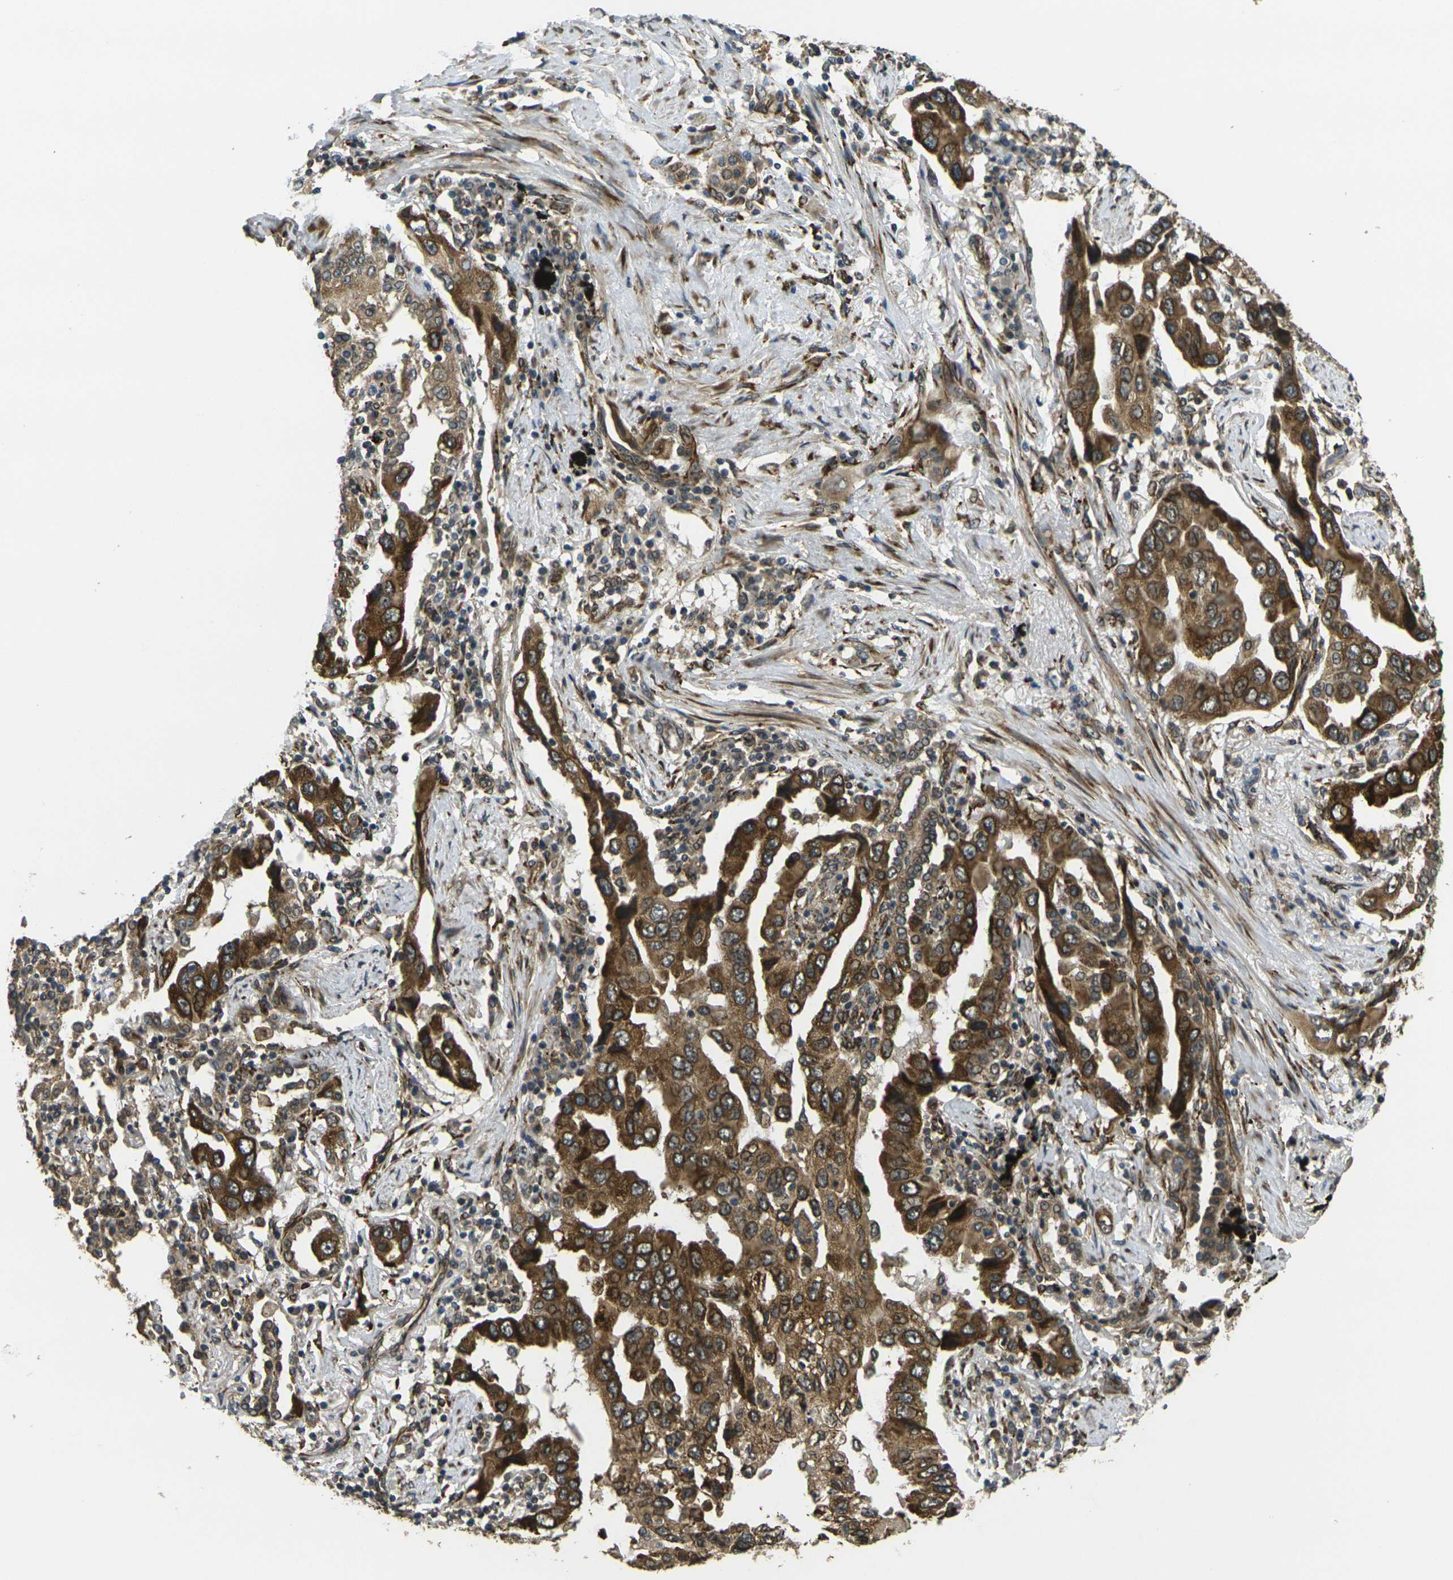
{"staining": {"intensity": "strong", "quantity": ">75%", "location": "cytoplasmic/membranous"}, "tissue": "lung cancer", "cell_type": "Tumor cells", "image_type": "cancer", "snomed": [{"axis": "morphology", "description": "Adenocarcinoma, NOS"}, {"axis": "topography", "description": "Lung"}], "caption": "Human lung cancer (adenocarcinoma) stained for a protein (brown) displays strong cytoplasmic/membranous positive expression in approximately >75% of tumor cells.", "gene": "FUT11", "patient": {"sex": "female", "age": 65}}